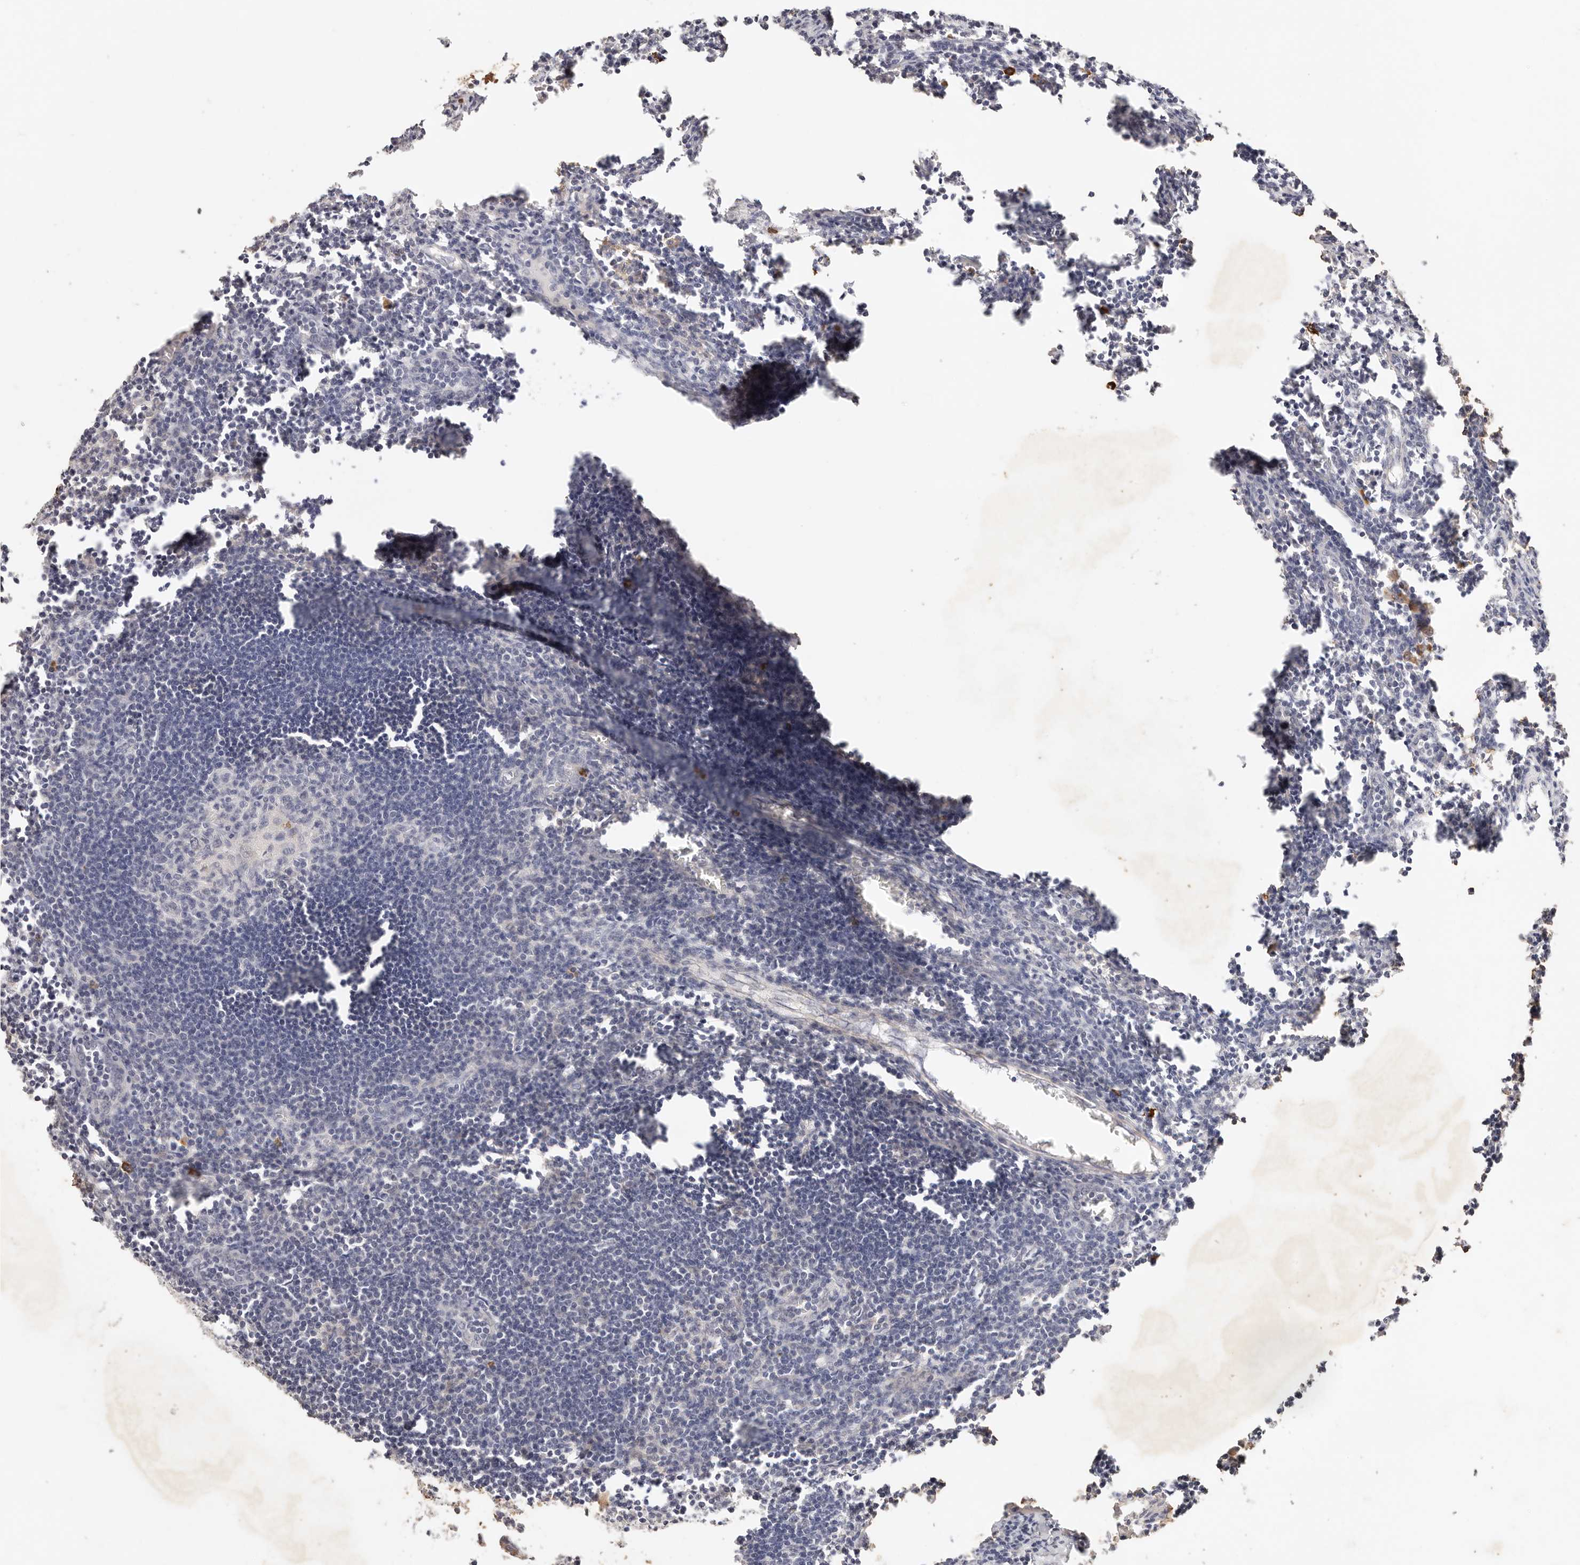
{"staining": {"intensity": "negative", "quantity": "none", "location": "none"}, "tissue": "lymph node", "cell_type": "Germinal center cells", "image_type": "normal", "snomed": [{"axis": "morphology", "description": "Normal tissue, NOS"}, {"axis": "morphology", "description": "Malignant melanoma, Metastatic site"}, {"axis": "topography", "description": "Lymph node"}], "caption": "This is an IHC photomicrograph of benign lymph node. There is no positivity in germinal center cells.", "gene": "CXADR", "patient": {"sex": "male", "age": 41}}